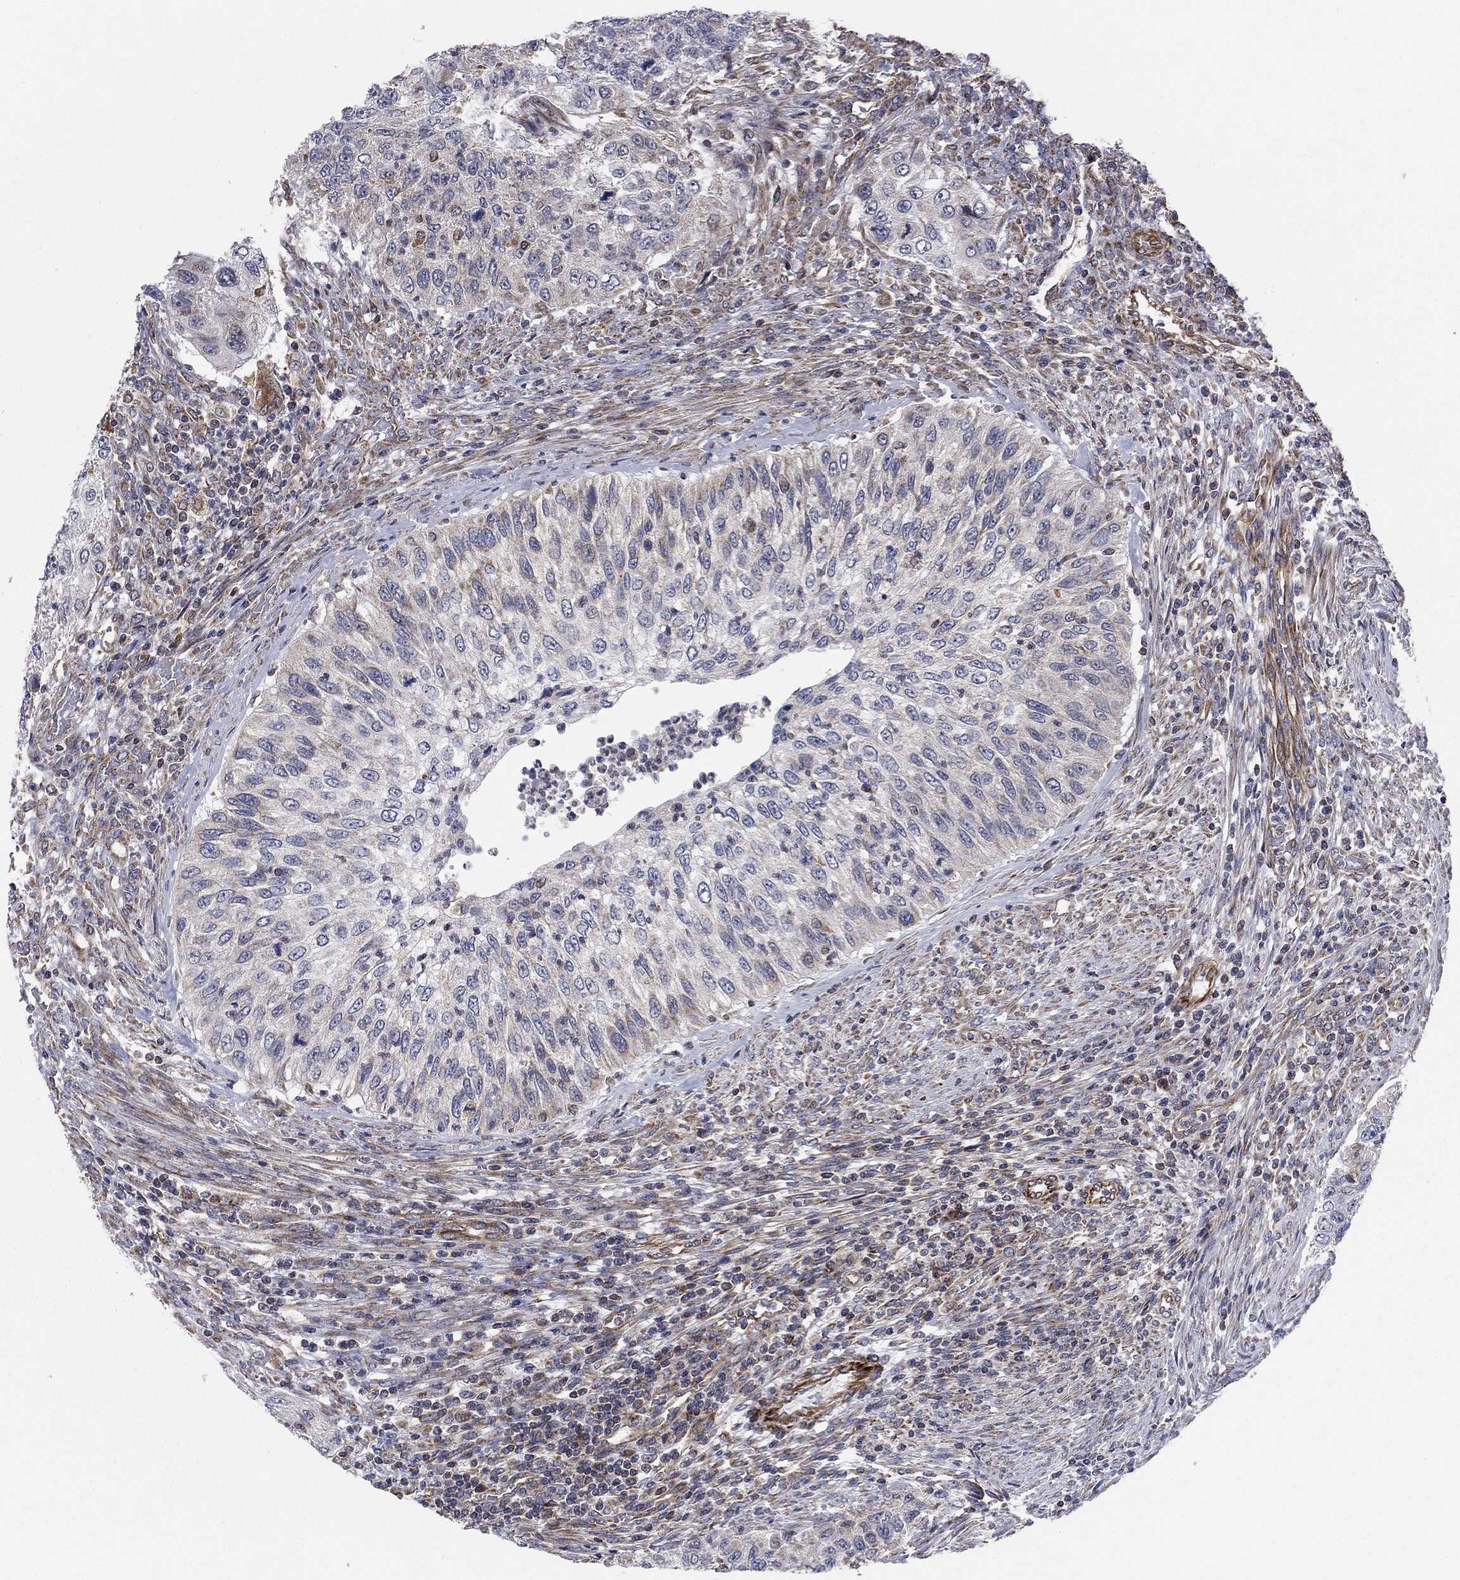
{"staining": {"intensity": "negative", "quantity": "none", "location": "none"}, "tissue": "urothelial cancer", "cell_type": "Tumor cells", "image_type": "cancer", "snomed": [{"axis": "morphology", "description": "Urothelial carcinoma, High grade"}, {"axis": "topography", "description": "Urinary bladder"}], "caption": "Immunohistochemistry (IHC) histopathology image of high-grade urothelial carcinoma stained for a protein (brown), which exhibits no staining in tumor cells.", "gene": "NDUFC1", "patient": {"sex": "female", "age": 60}}